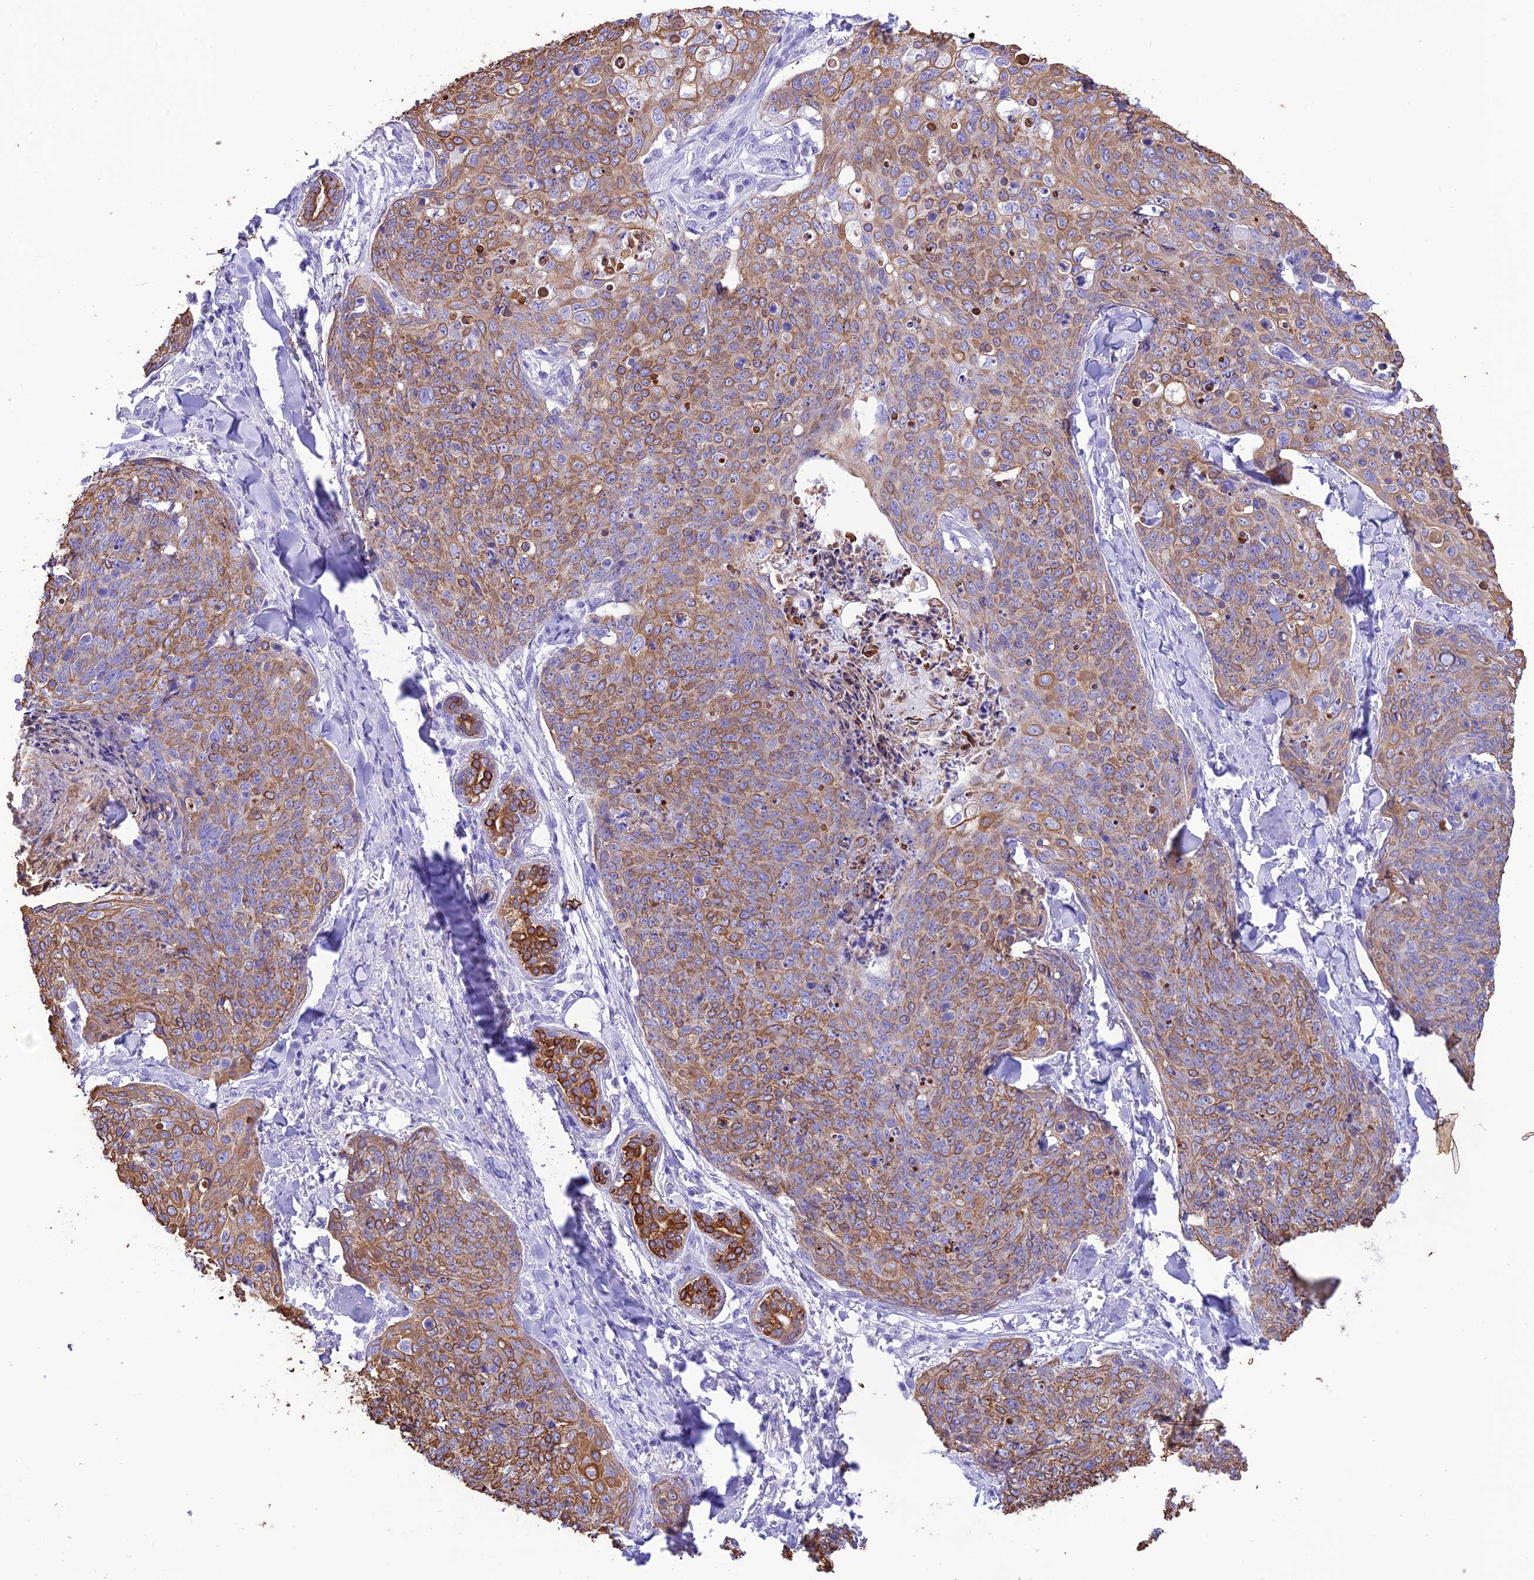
{"staining": {"intensity": "moderate", "quantity": "25%-75%", "location": "cytoplasmic/membranous"}, "tissue": "skin cancer", "cell_type": "Tumor cells", "image_type": "cancer", "snomed": [{"axis": "morphology", "description": "Squamous cell carcinoma, NOS"}, {"axis": "topography", "description": "Skin"}, {"axis": "topography", "description": "Vulva"}], "caption": "Squamous cell carcinoma (skin) tissue shows moderate cytoplasmic/membranous positivity in approximately 25%-75% of tumor cells", "gene": "VPS52", "patient": {"sex": "female", "age": 85}}